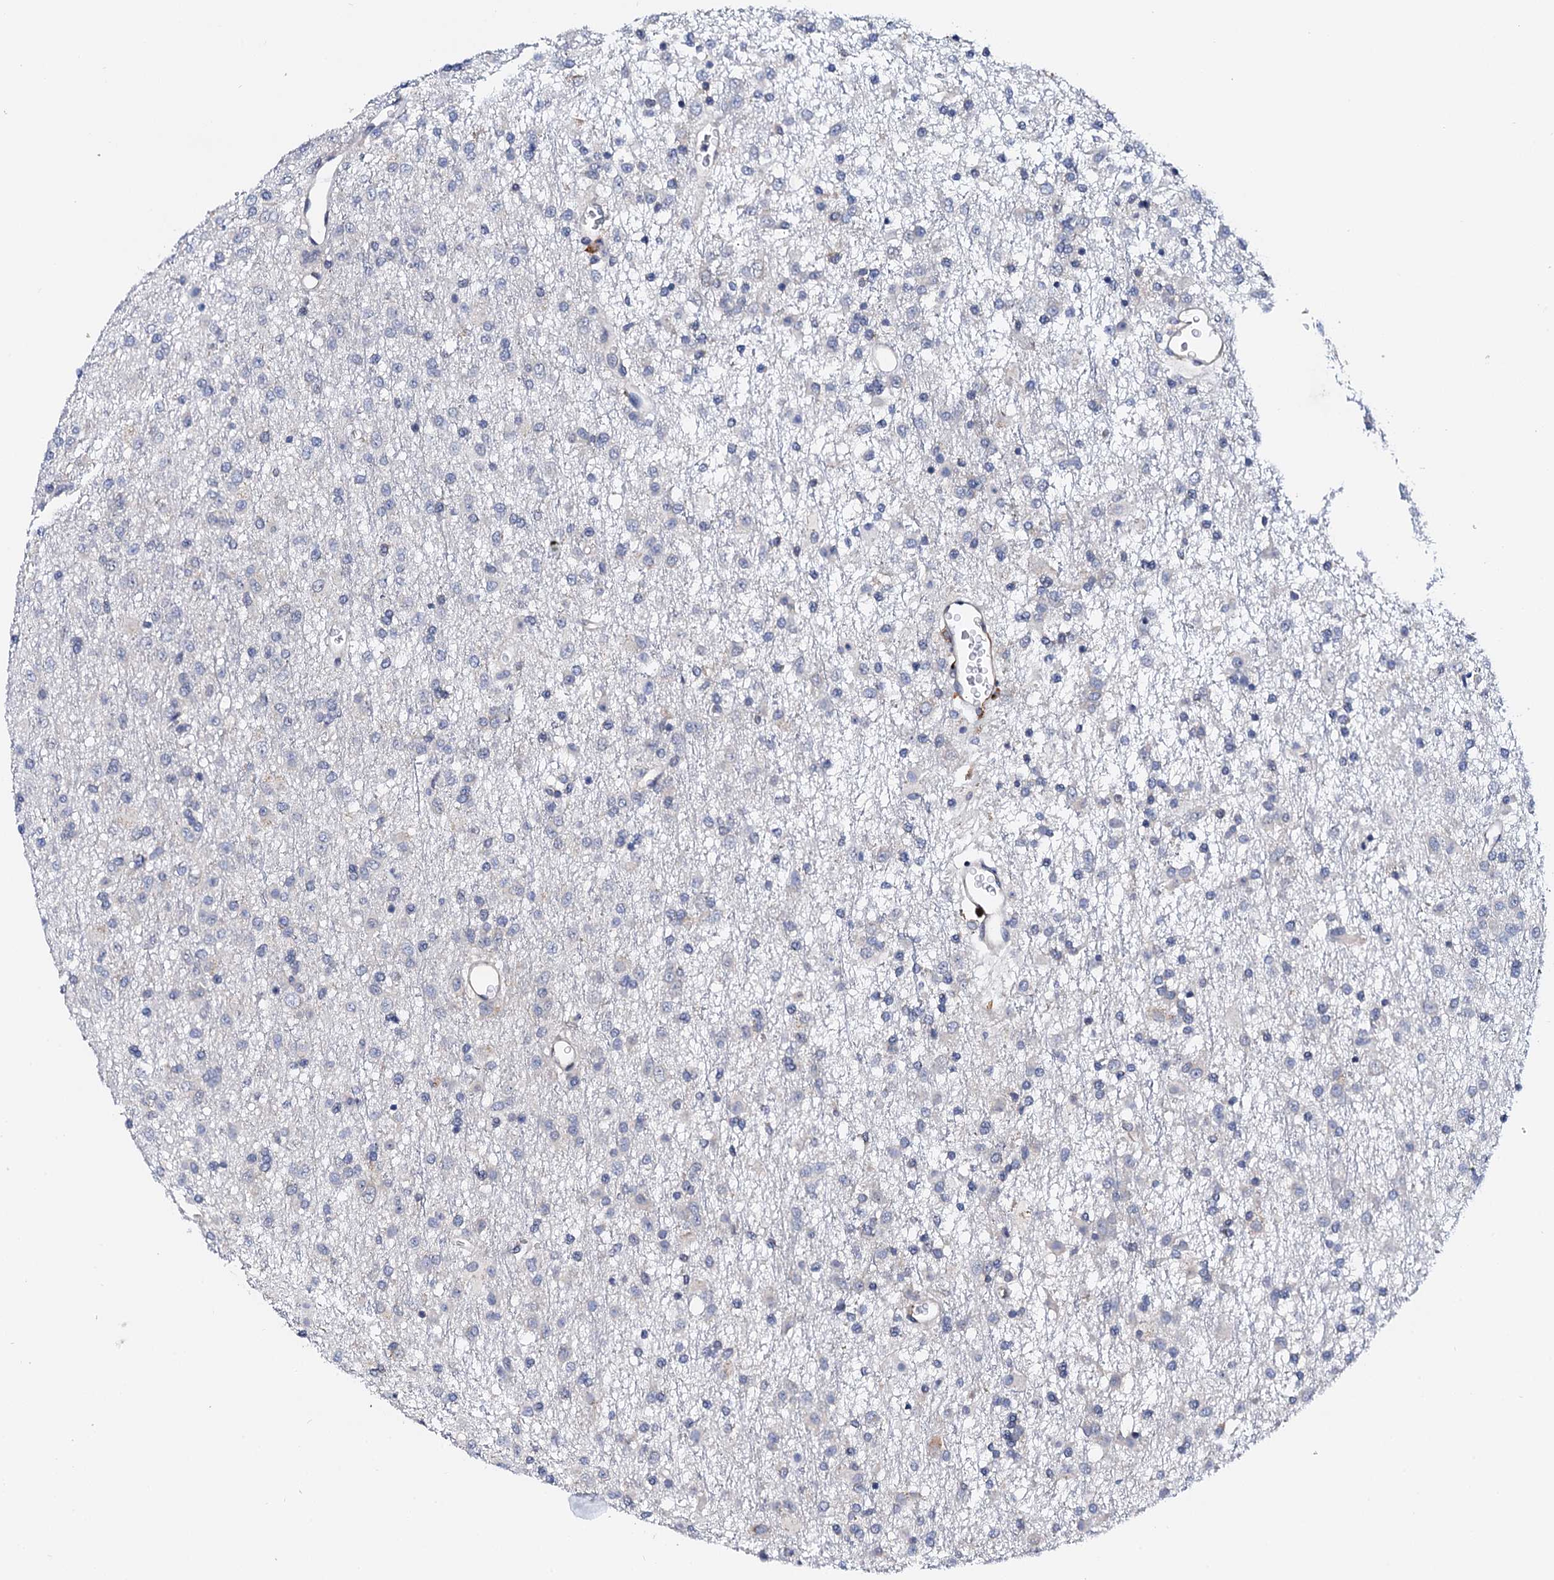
{"staining": {"intensity": "negative", "quantity": "none", "location": "none"}, "tissue": "glioma", "cell_type": "Tumor cells", "image_type": "cancer", "snomed": [{"axis": "morphology", "description": "Glioma, malignant, Low grade"}, {"axis": "topography", "description": "Brain"}], "caption": "Immunohistochemical staining of malignant glioma (low-grade) displays no significant positivity in tumor cells.", "gene": "NUP58", "patient": {"sex": "male", "age": 65}}